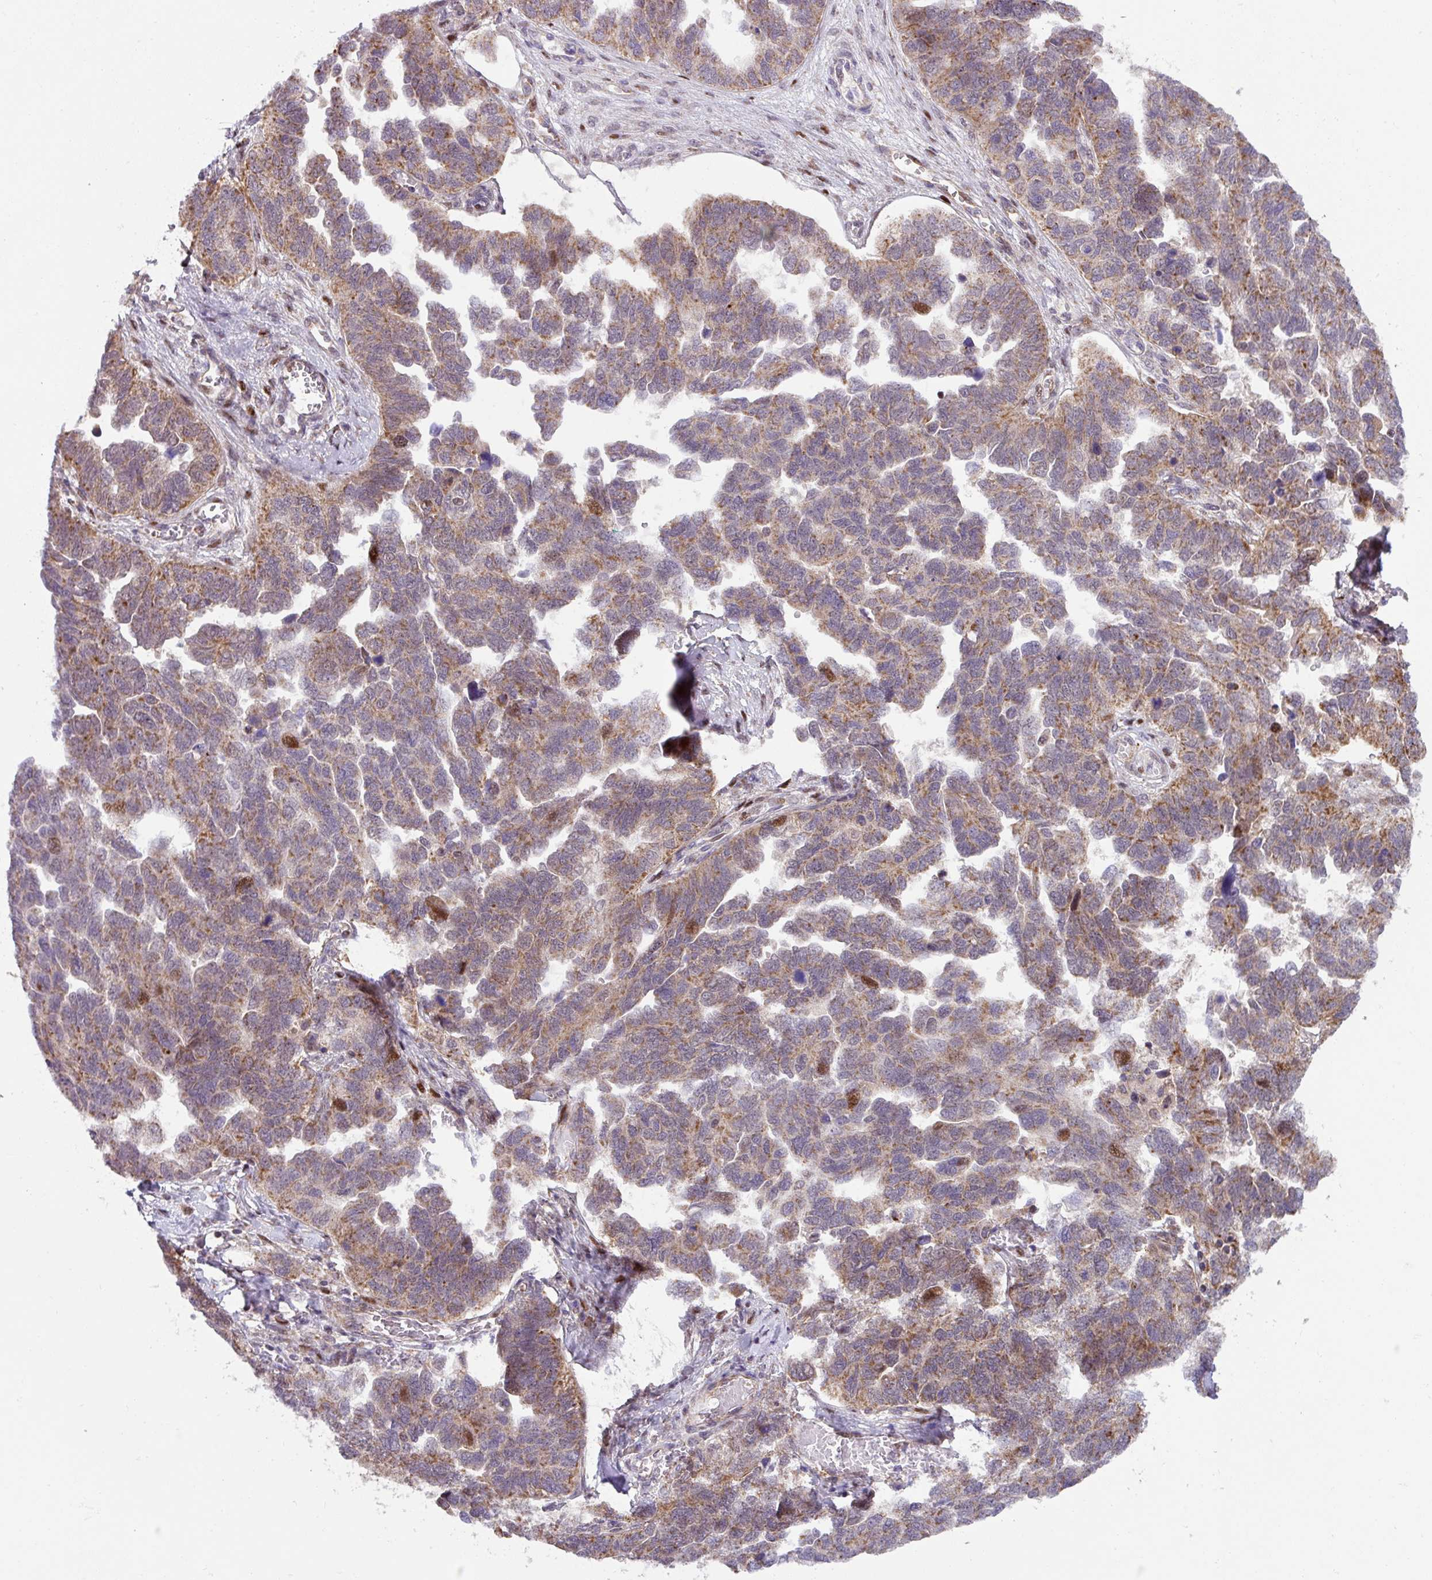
{"staining": {"intensity": "moderate", "quantity": ">75%", "location": "cytoplasmic/membranous"}, "tissue": "ovarian cancer", "cell_type": "Tumor cells", "image_type": "cancer", "snomed": [{"axis": "morphology", "description": "Cystadenocarcinoma, serous, NOS"}, {"axis": "topography", "description": "Ovary"}], "caption": "High-magnification brightfield microscopy of serous cystadenocarcinoma (ovarian) stained with DAB (brown) and counterstained with hematoxylin (blue). tumor cells exhibit moderate cytoplasmic/membranous positivity is identified in about>75% of cells.", "gene": "SARS2", "patient": {"sex": "female", "age": 64}}